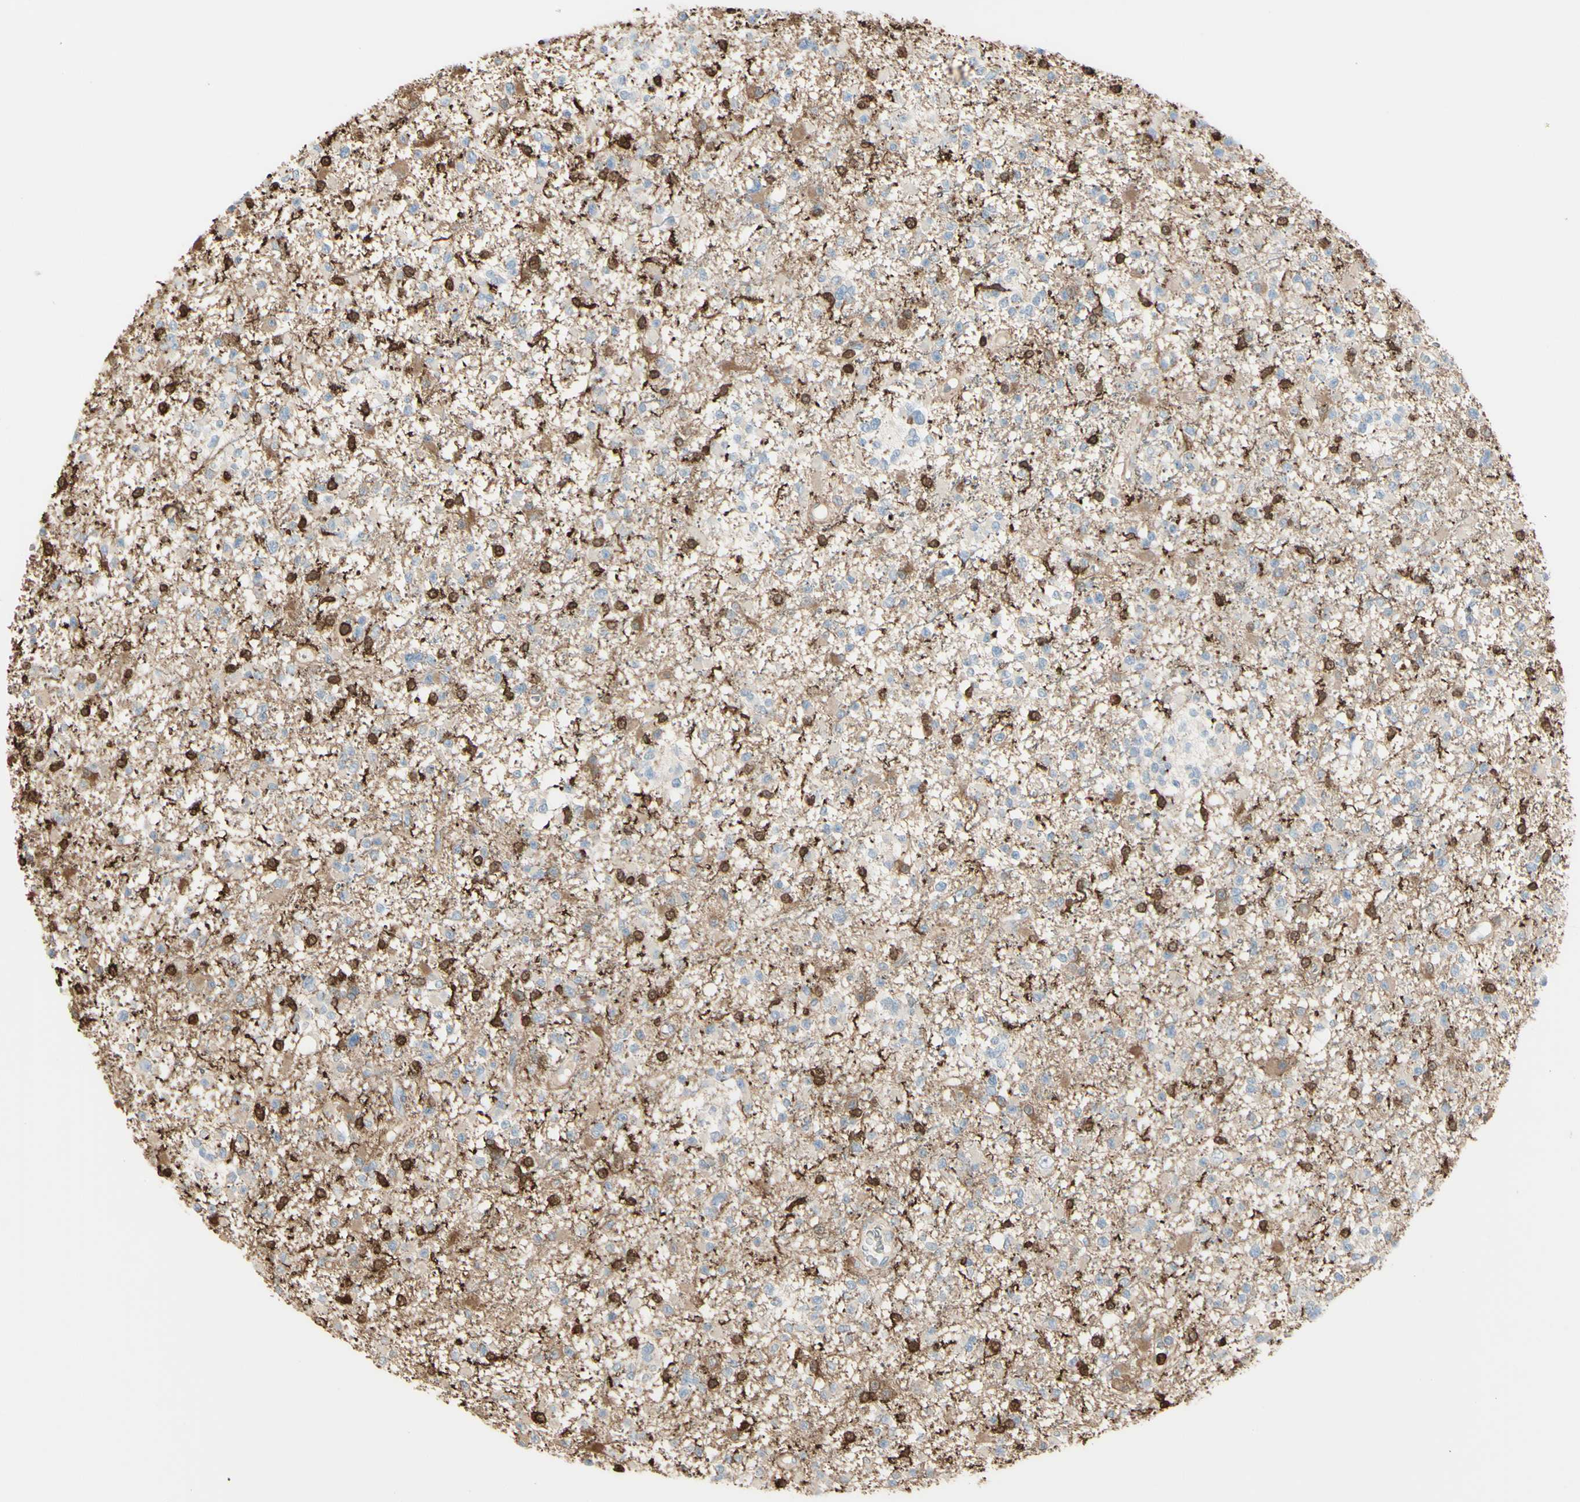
{"staining": {"intensity": "weak", "quantity": "<25%", "location": "cytoplasmic/membranous"}, "tissue": "glioma", "cell_type": "Tumor cells", "image_type": "cancer", "snomed": [{"axis": "morphology", "description": "Glioma, malignant, Low grade"}, {"axis": "topography", "description": "Brain"}], "caption": "Image shows no protein staining in tumor cells of glioma tissue.", "gene": "GSN", "patient": {"sex": "female", "age": 22}}